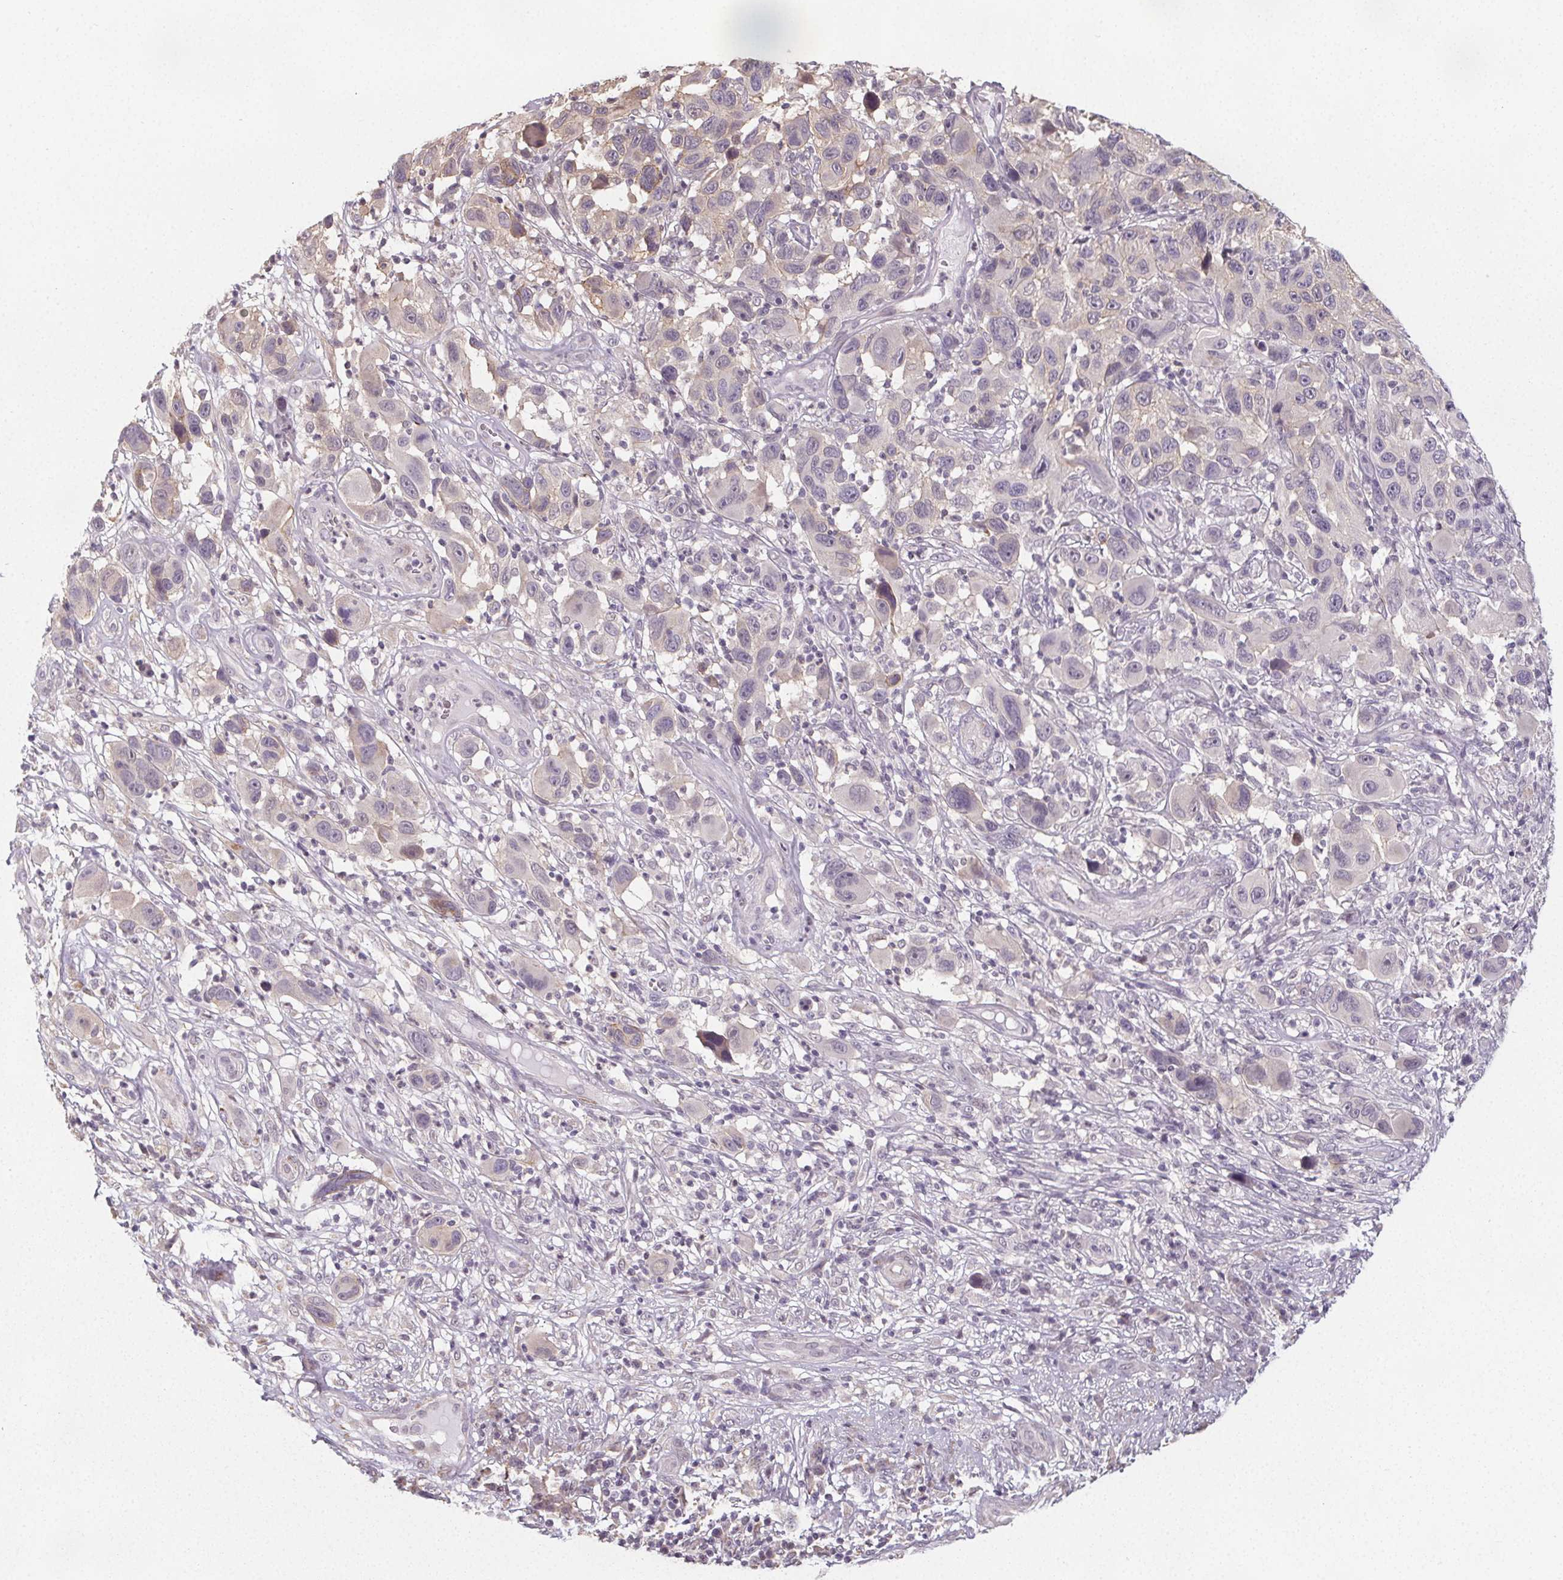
{"staining": {"intensity": "negative", "quantity": "none", "location": "none"}, "tissue": "melanoma", "cell_type": "Tumor cells", "image_type": "cancer", "snomed": [{"axis": "morphology", "description": "Malignant melanoma, NOS"}, {"axis": "topography", "description": "Skin"}], "caption": "Immunohistochemistry (IHC) photomicrograph of melanoma stained for a protein (brown), which exhibits no expression in tumor cells.", "gene": "SLC26A2", "patient": {"sex": "male", "age": 53}}